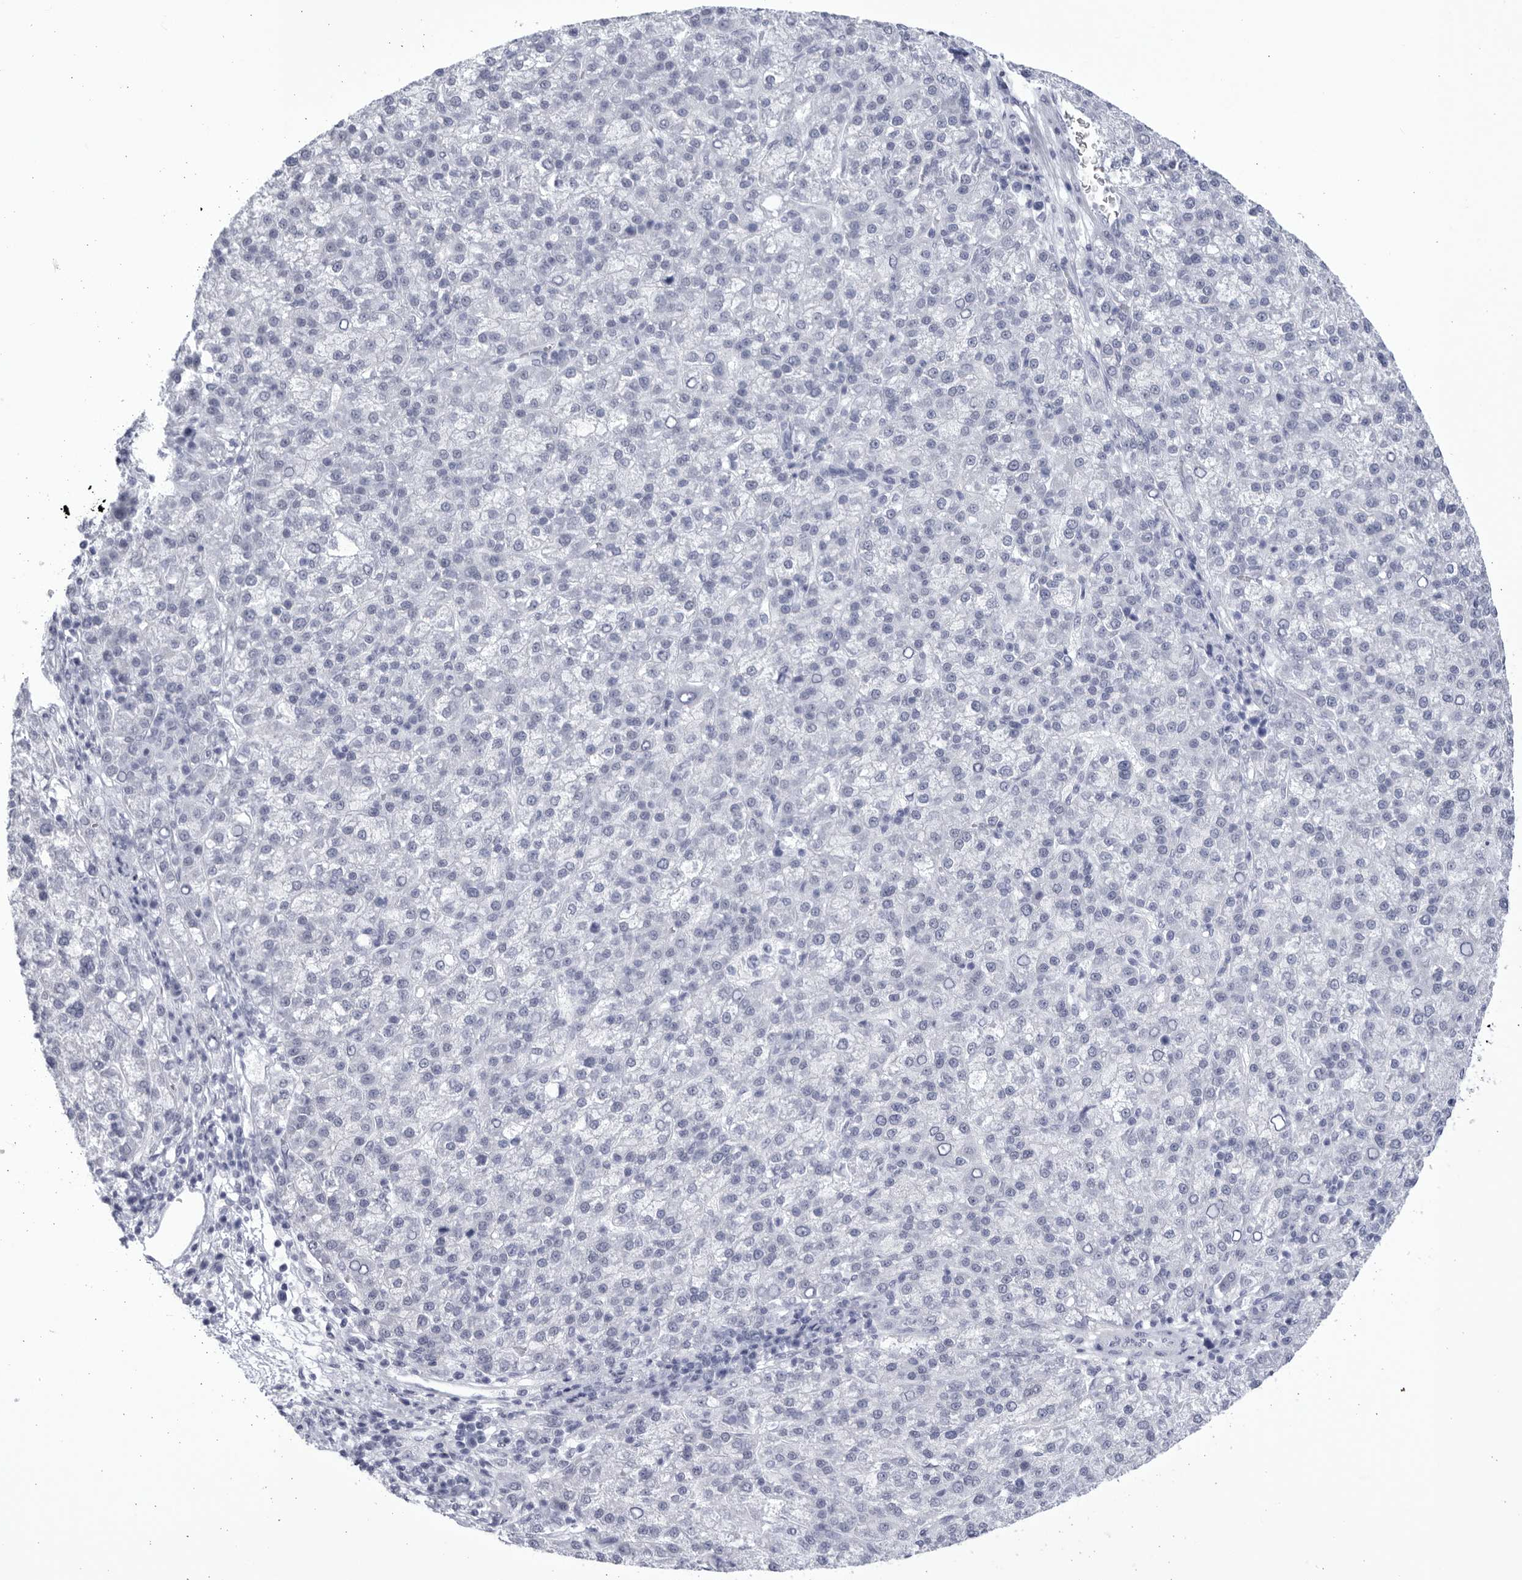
{"staining": {"intensity": "negative", "quantity": "none", "location": "none"}, "tissue": "liver cancer", "cell_type": "Tumor cells", "image_type": "cancer", "snomed": [{"axis": "morphology", "description": "Carcinoma, Hepatocellular, NOS"}, {"axis": "topography", "description": "Liver"}], "caption": "Immunohistochemistry (IHC) of liver cancer (hepatocellular carcinoma) exhibits no staining in tumor cells.", "gene": "CCDC181", "patient": {"sex": "female", "age": 58}}